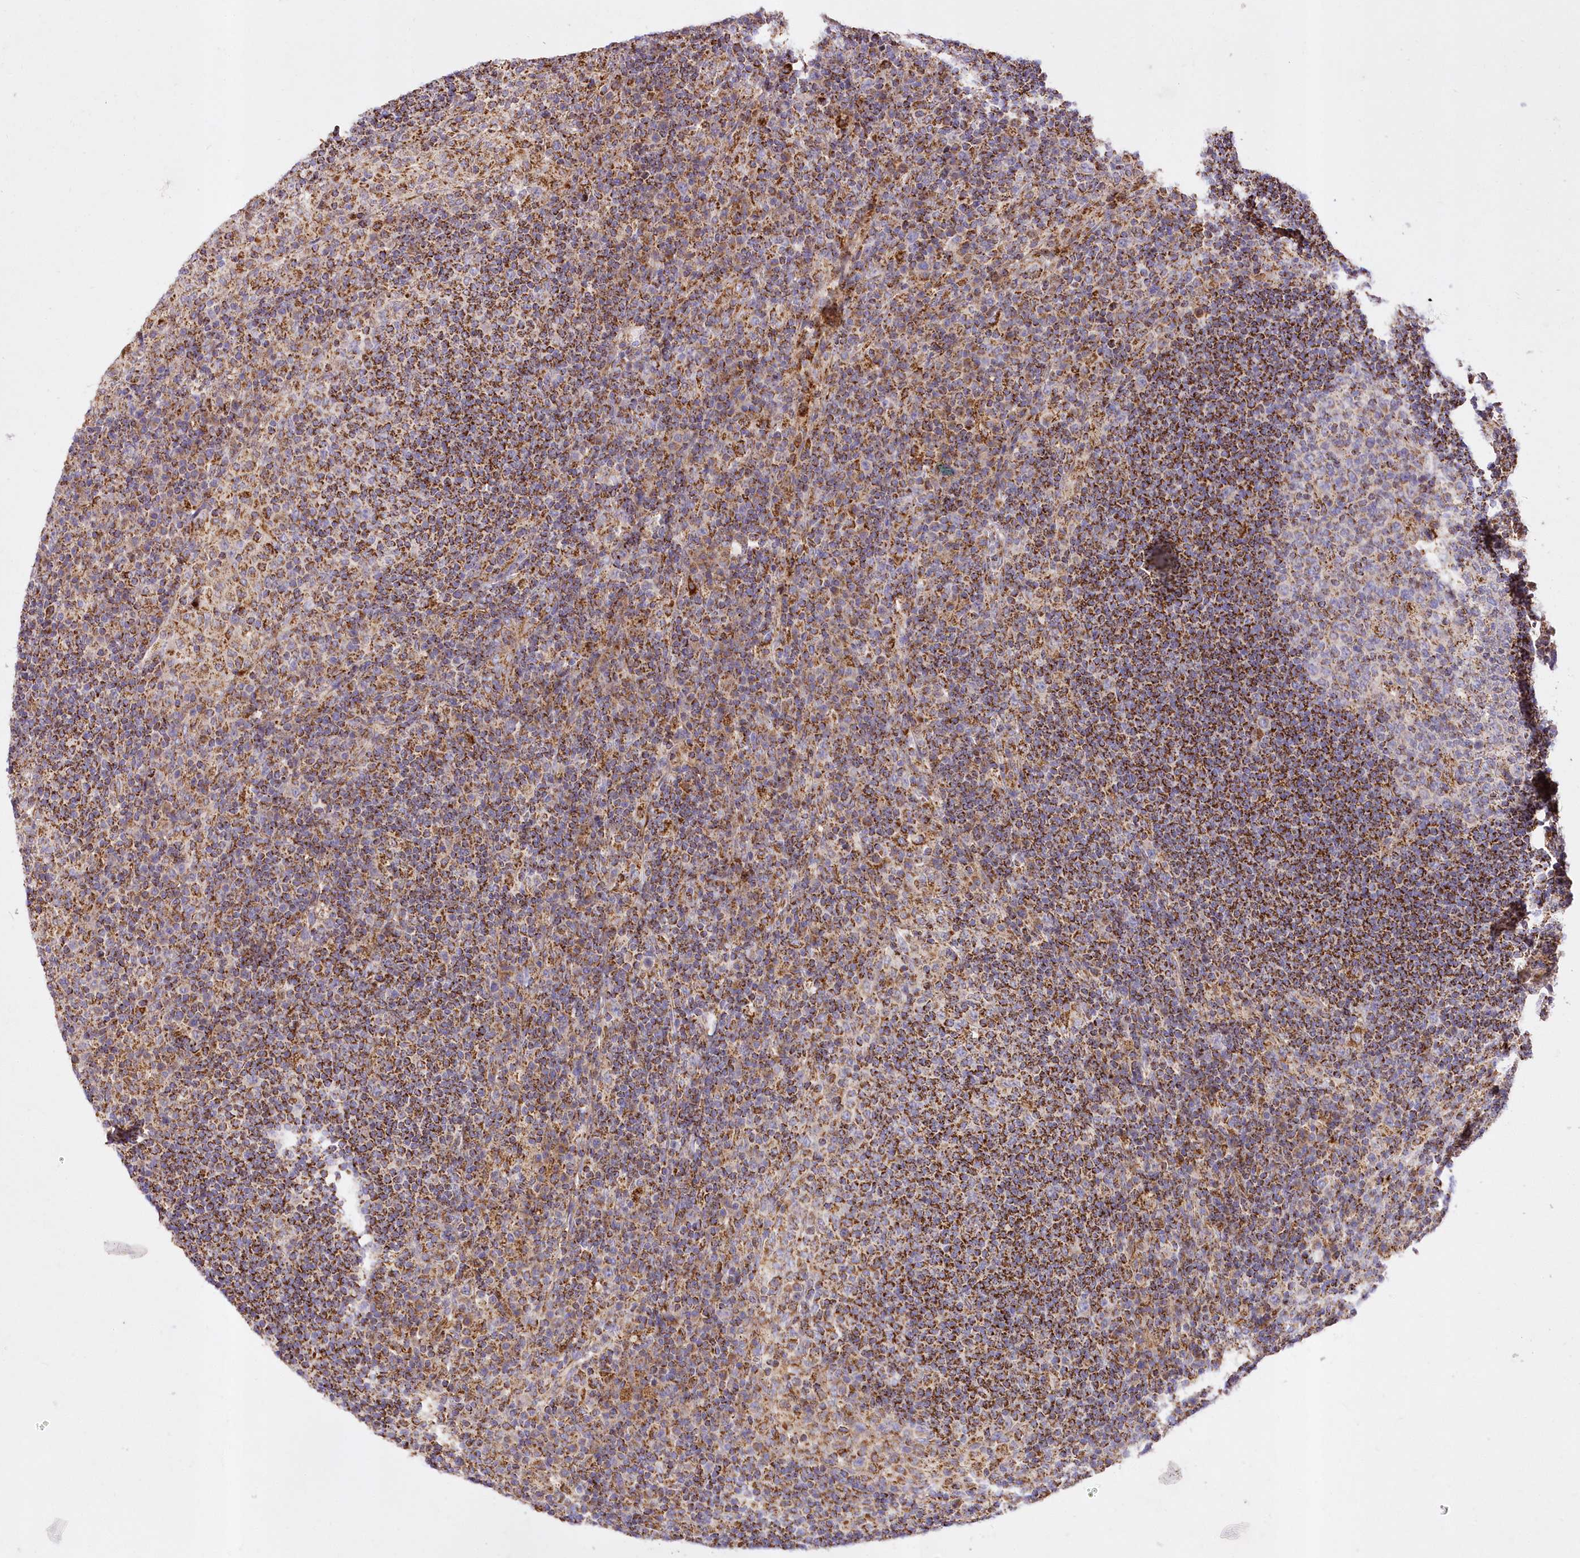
{"staining": {"intensity": "moderate", "quantity": "25%-75%", "location": "cytoplasmic/membranous"}, "tissue": "lymph node", "cell_type": "Germinal center cells", "image_type": "normal", "snomed": [{"axis": "morphology", "description": "Normal tissue, NOS"}, {"axis": "topography", "description": "Lymph node"}], "caption": "Germinal center cells show medium levels of moderate cytoplasmic/membranous positivity in about 25%-75% of cells in unremarkable lymph node.", "gene": "ASNSD1", "patient": {"sex": "female", "age": 53}}